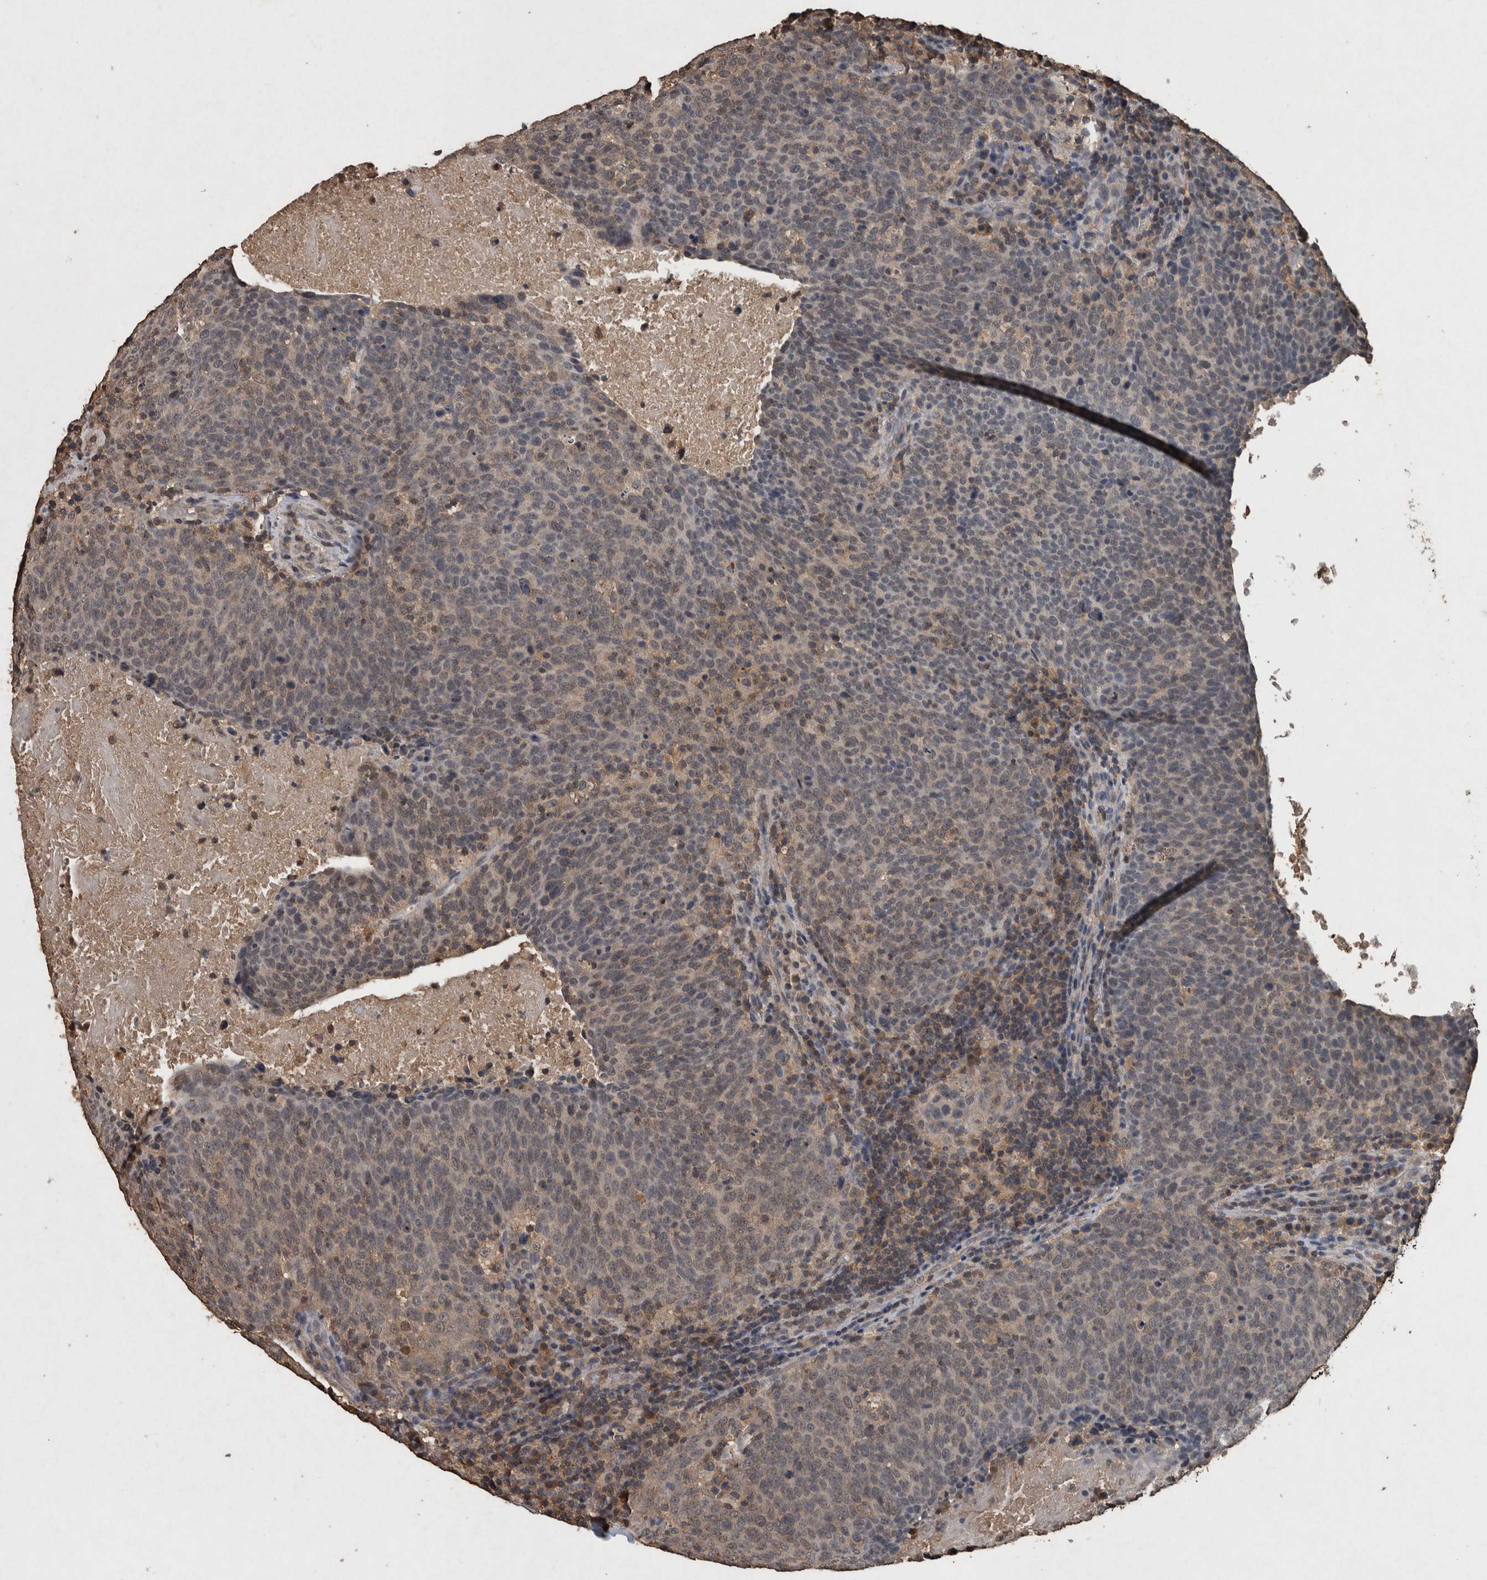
{"staining": {"intensity": "weak", "quantity": "<25%", "location": "cytoplasmic/membranous"}, "tissue": "head and neck cancer", "cell_type": "Tumor cells", "image_type": "cancer", "snomed": [{"axis": "morphology", "description": "Squamous cell carcinoma, NOS"}, {"axis": "morphology", "description": "Squamous cell carcinoma, metastatic, NOS"}, {"axis": "topography", "description": "Lymph node"}, {"axis": "topography", "description": "Head-Neck"}], "caption": "This is an immunohistochemistry (IHC) micrograph of human head and neck cancer. There is no positivity in tumor cells.", "gene": "FGFRL1", "patient": {"sex": "male", "age": 62}}